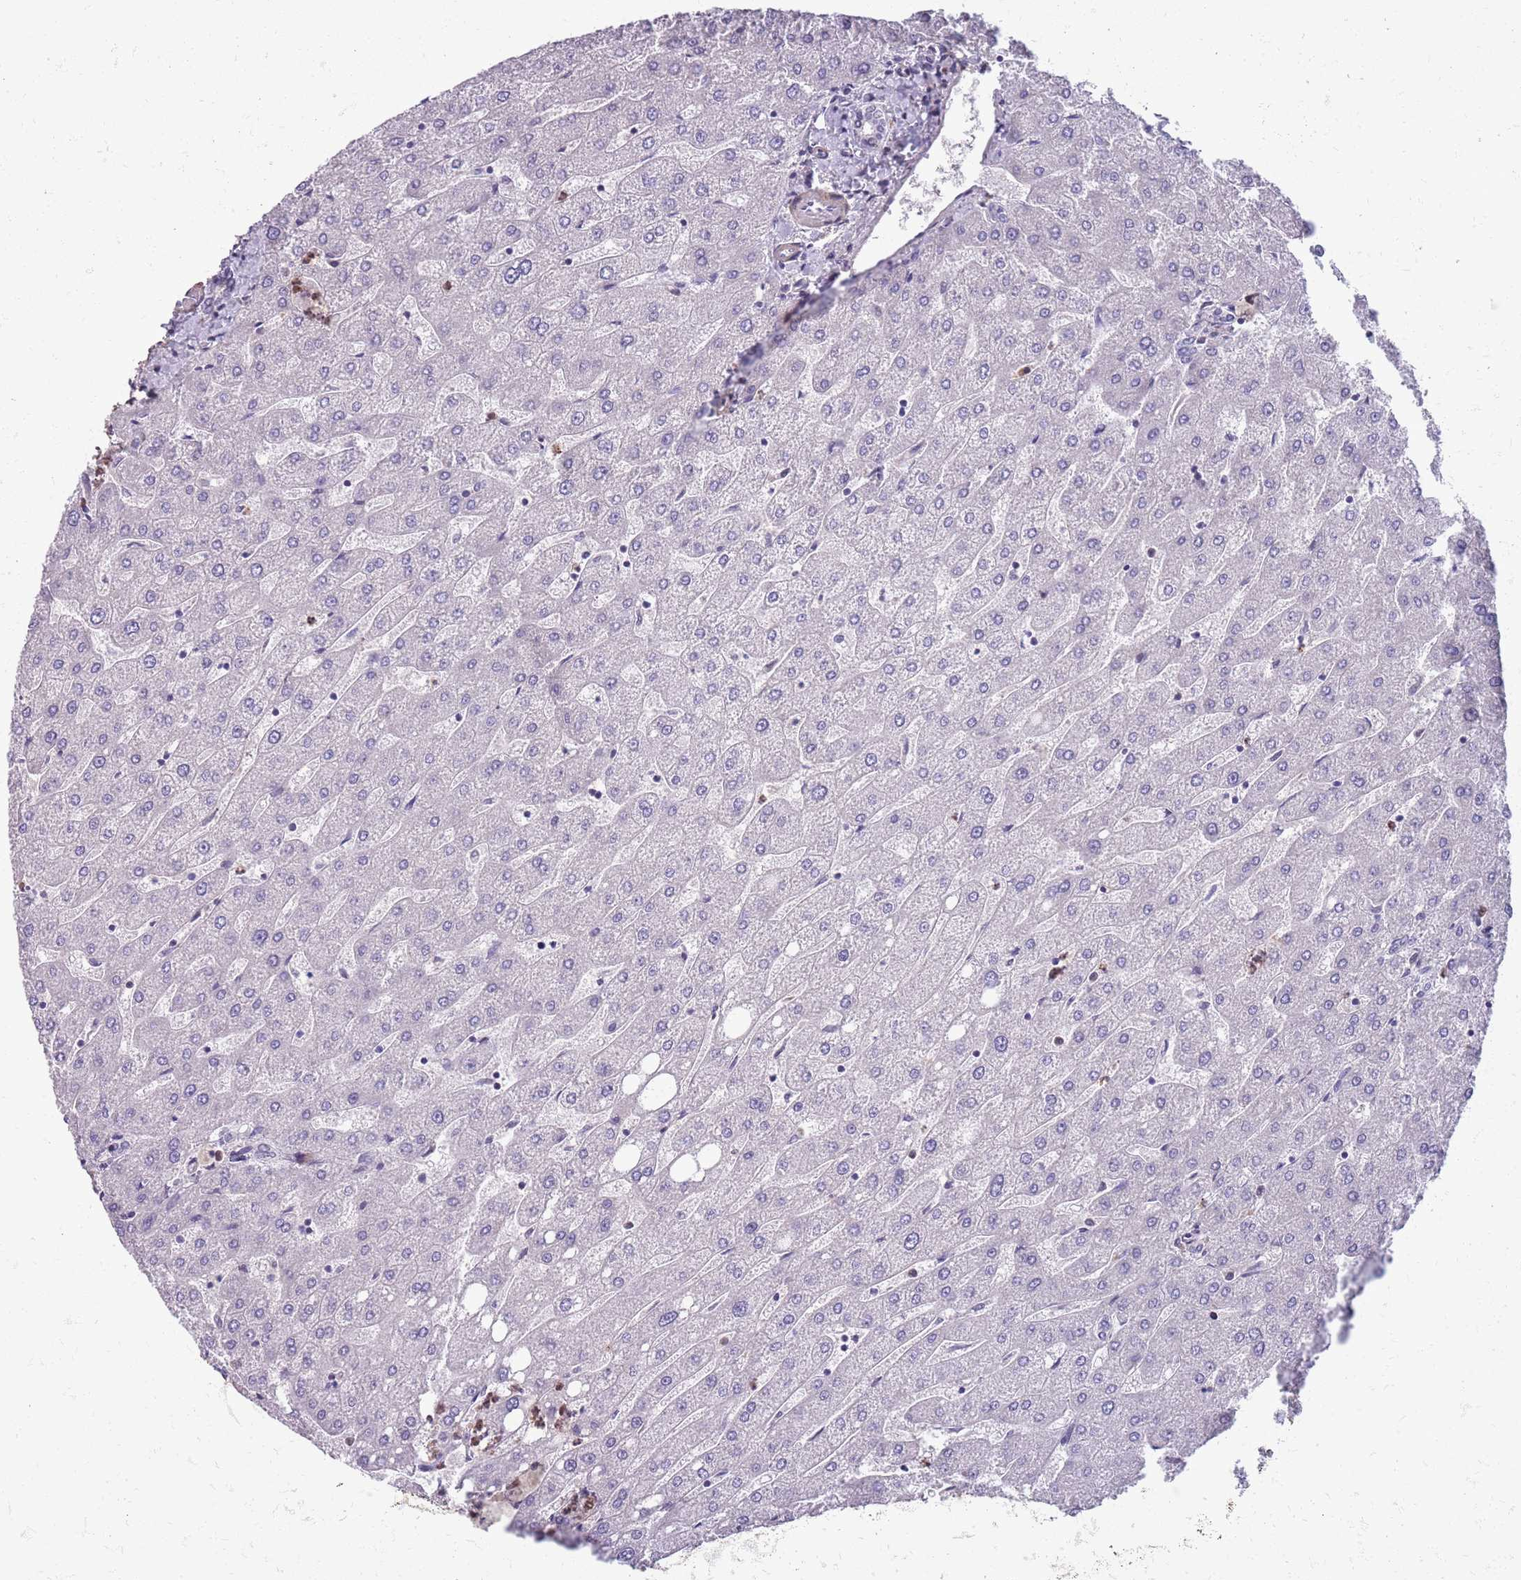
{"staining": {"intensity": "negative", "quantity": "none", "location": "none"}, "tissue": "liver", "cell_type": "Cholangiocytes", "image_type": "normal", "snomed": [{"axis": "morphology", "description": "Normal tissue, NOS"}, {"axis": "topography", "description": "Liver"}], "caption": "A histopathology image of human liver is negative for staining in cholangiocytes. The staining is performed using DAB brown chromogen with nuclei counter-stained in using hematoxylin.", "gene": "JAML", "patient": {"sex": "male", "age": 67}}